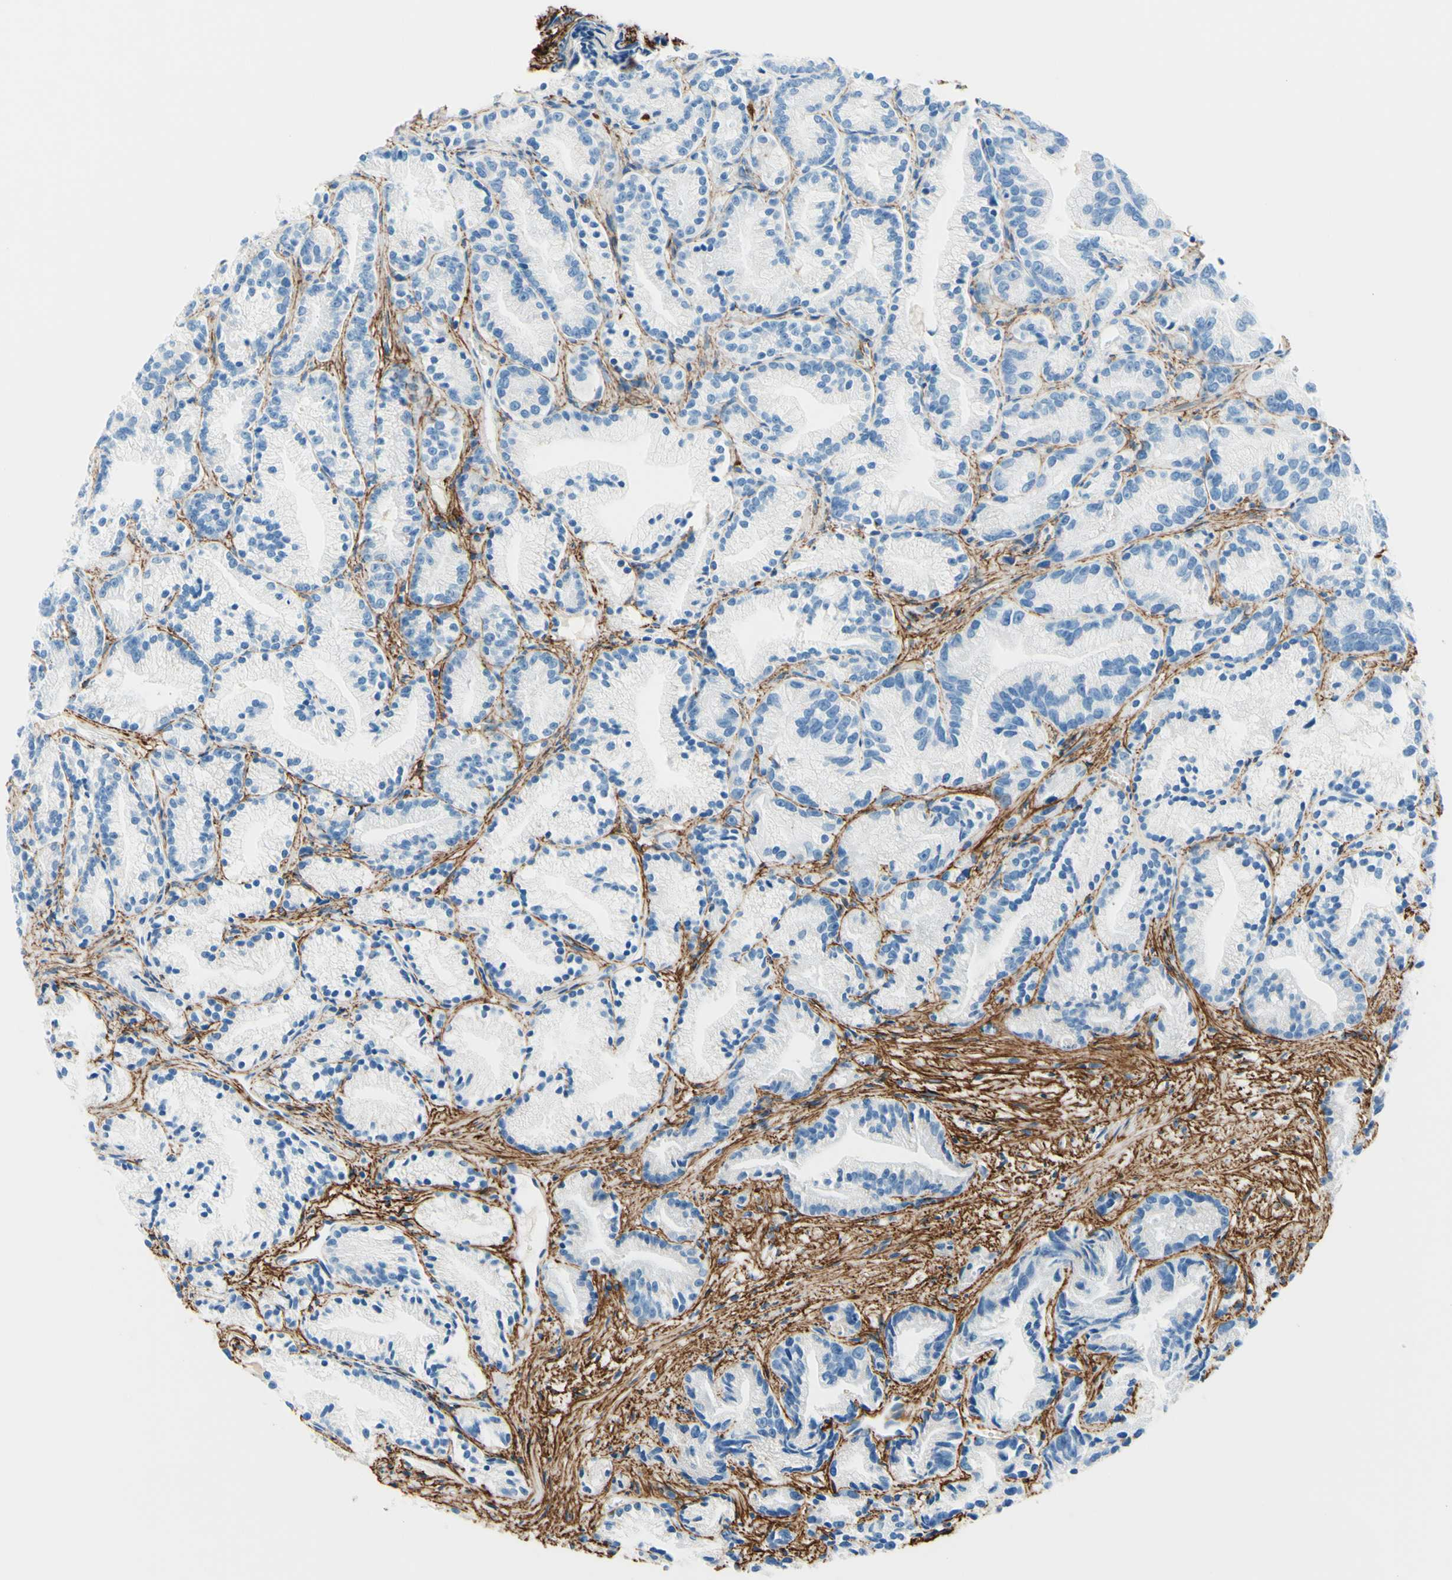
{"staining": {"intensity": "negative", "quantity": "none", "location": "none"}, "tissue": "prostate cancer", "cell_type": "Tumor cells", "image_type": "cancer", "snomed": [{"axis": "morphology", "description": "Adenocarcinoma, Low grade"}, {"axis": "topography", "description": "Prostate"}], "caption": "Tumor cells show no significant positivity in prostate cancer (adenocarcinoma (low-grade)).", "gene": "MFAP5", "patient": {"sex": "male", "age": 89}}